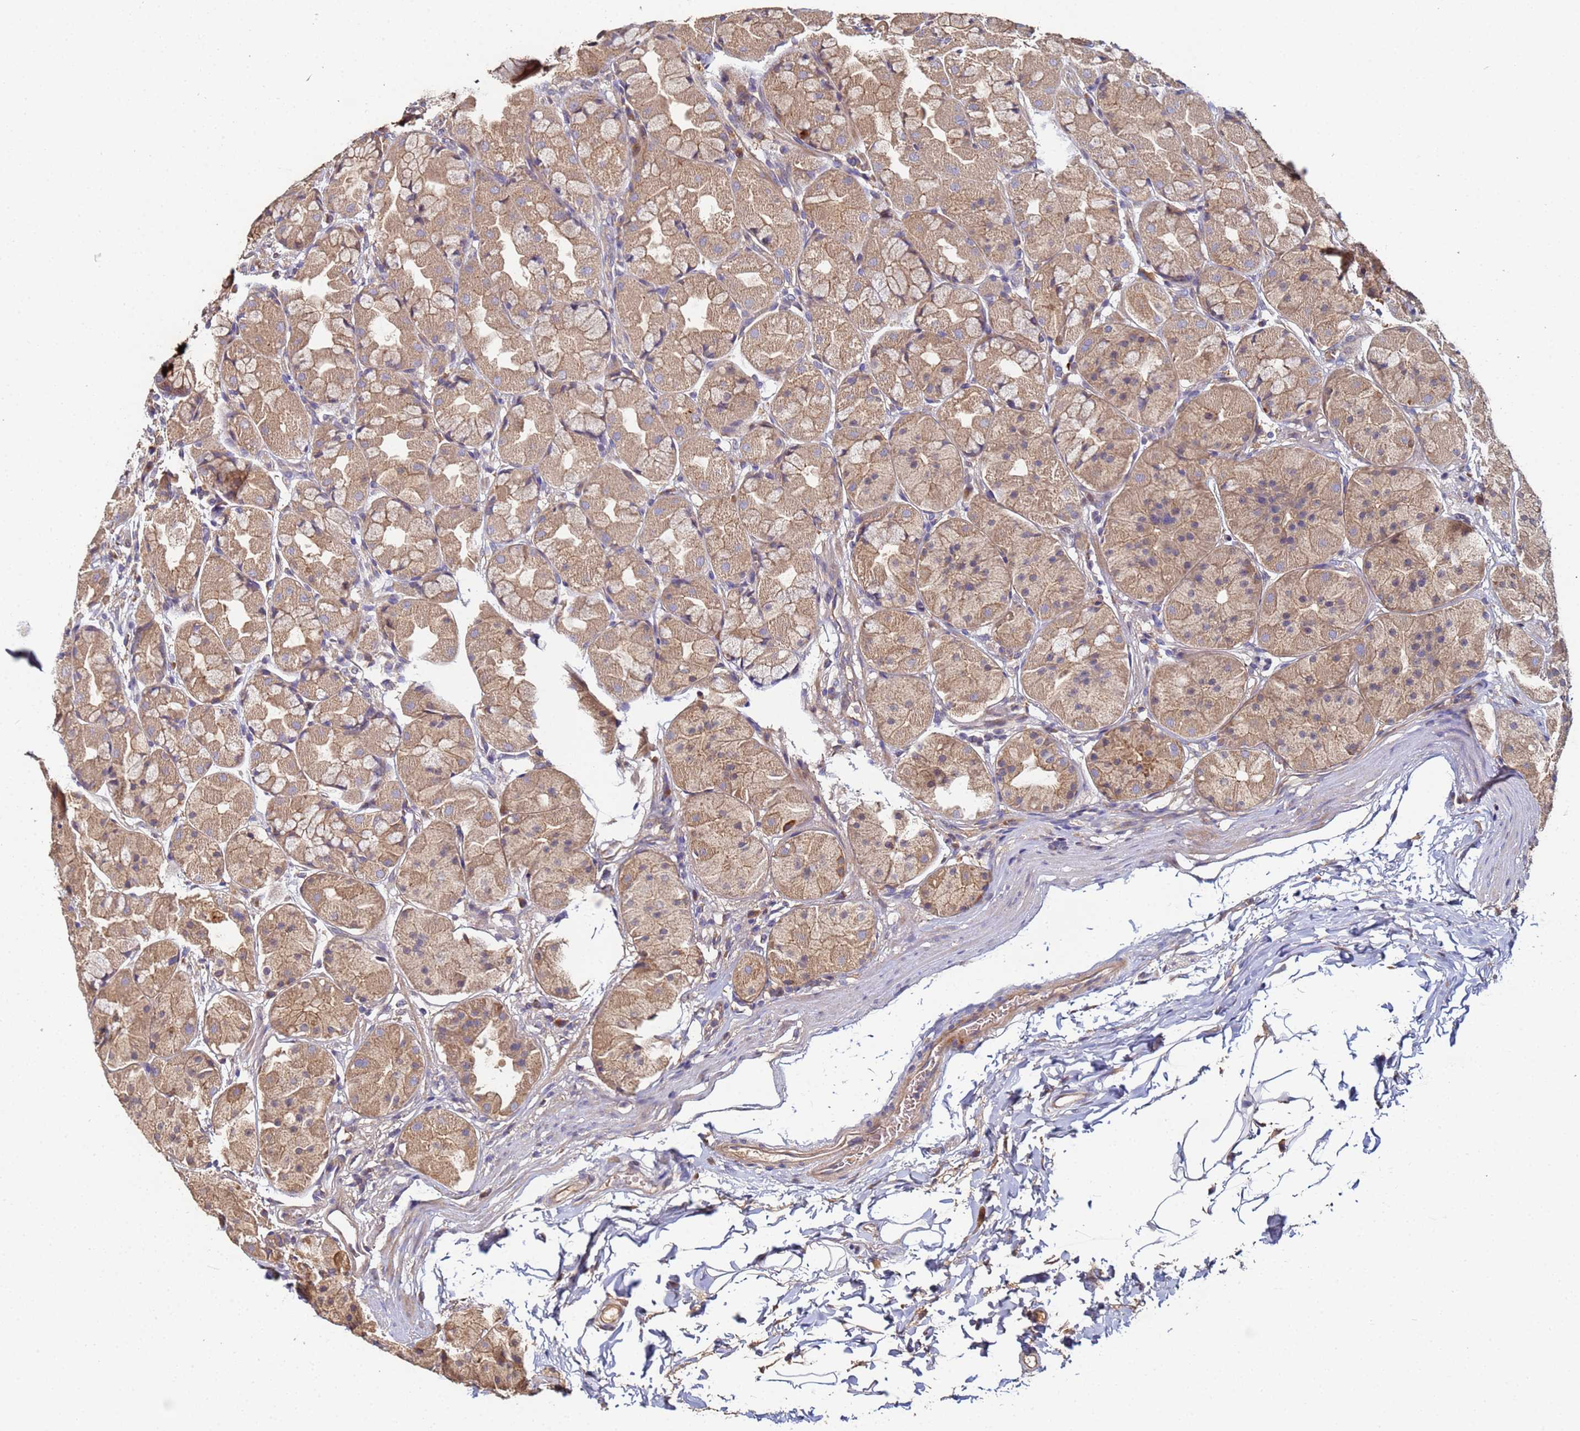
{"staining": {"intensity": "moderate", "quantity": ">75%", "location": "cytoplasmic/membranous"}, "tissue": "stomach", "cell_type": "Glandular cells", "image_type": "normal", "snomed": [{"axis": "morphology", "description": "Normal tissue, NOS"}, {"axis": "topography", "description": "Stomach"}], "caption": "Human stomach stained with a brown dye reveals moderate cytoplasmic/membranous positive positivity in about >75% of glandular cells.", "gene": "OSER1", "patient": {"sex": "male", "age": 57}}